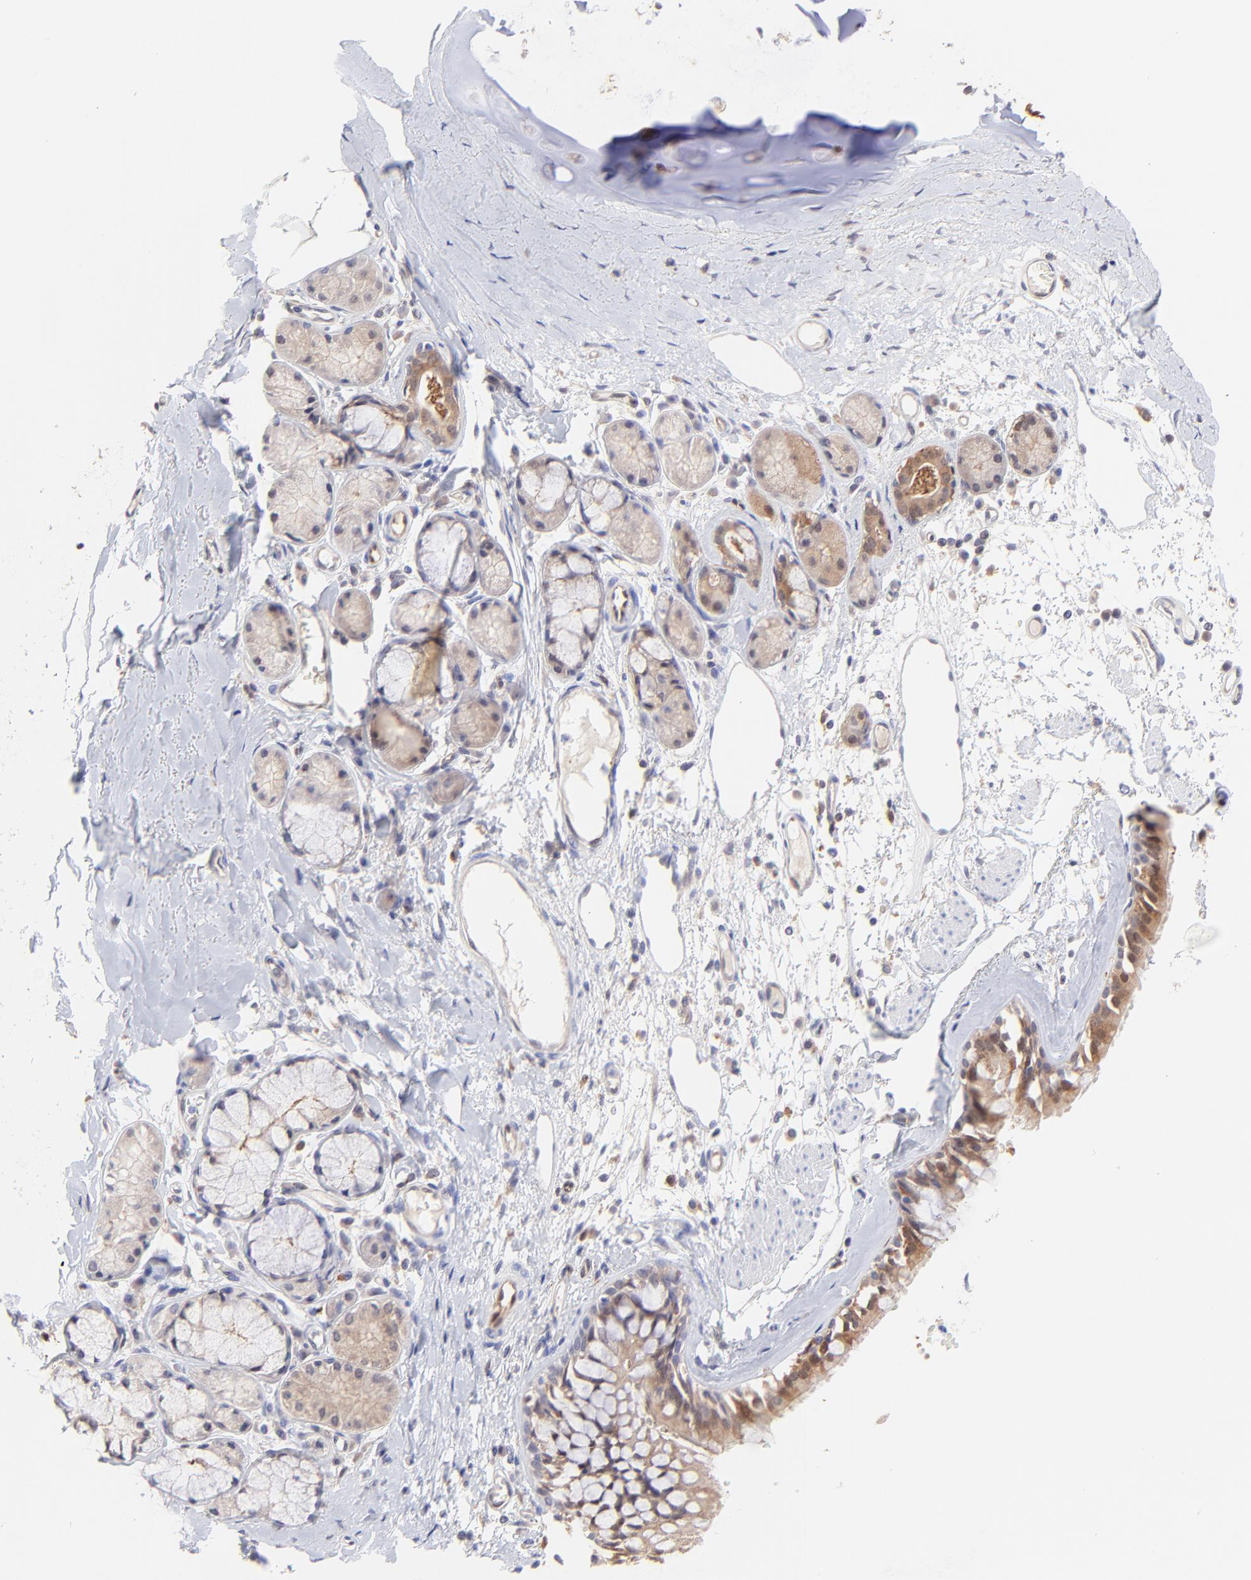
{"staining": {"intensity": "moderate", "quantity": "25%-75%", "location": "cytoplasmic/membranous,nuclear"}, "tissue": "bronchus", "cell_type": "Respiratory epithelial cells", "image_type": "normal", "snomed": [{"axis": "morphology", "description": "Normal tissue, NOS"}, {"axis": "topography", "description": "Bronchus"}, {"axis": "topography", "description": "Lung"}], "caption": "Bronchus was stained to show a protein in brown. There is medium levels of moderate cytoplasmic/membranous,nuclear expression in about 25%-75% of respiratory epithelial cells. The staining was performed using DAB (3,3'-diaminobenzidine) to visualize the protein expression in brown, while the nuclei were stained in blue with hematoxylin (Magnification: 20x).", "gene": "HYAL1", "patient": {"sex": "female", "age": 56}}